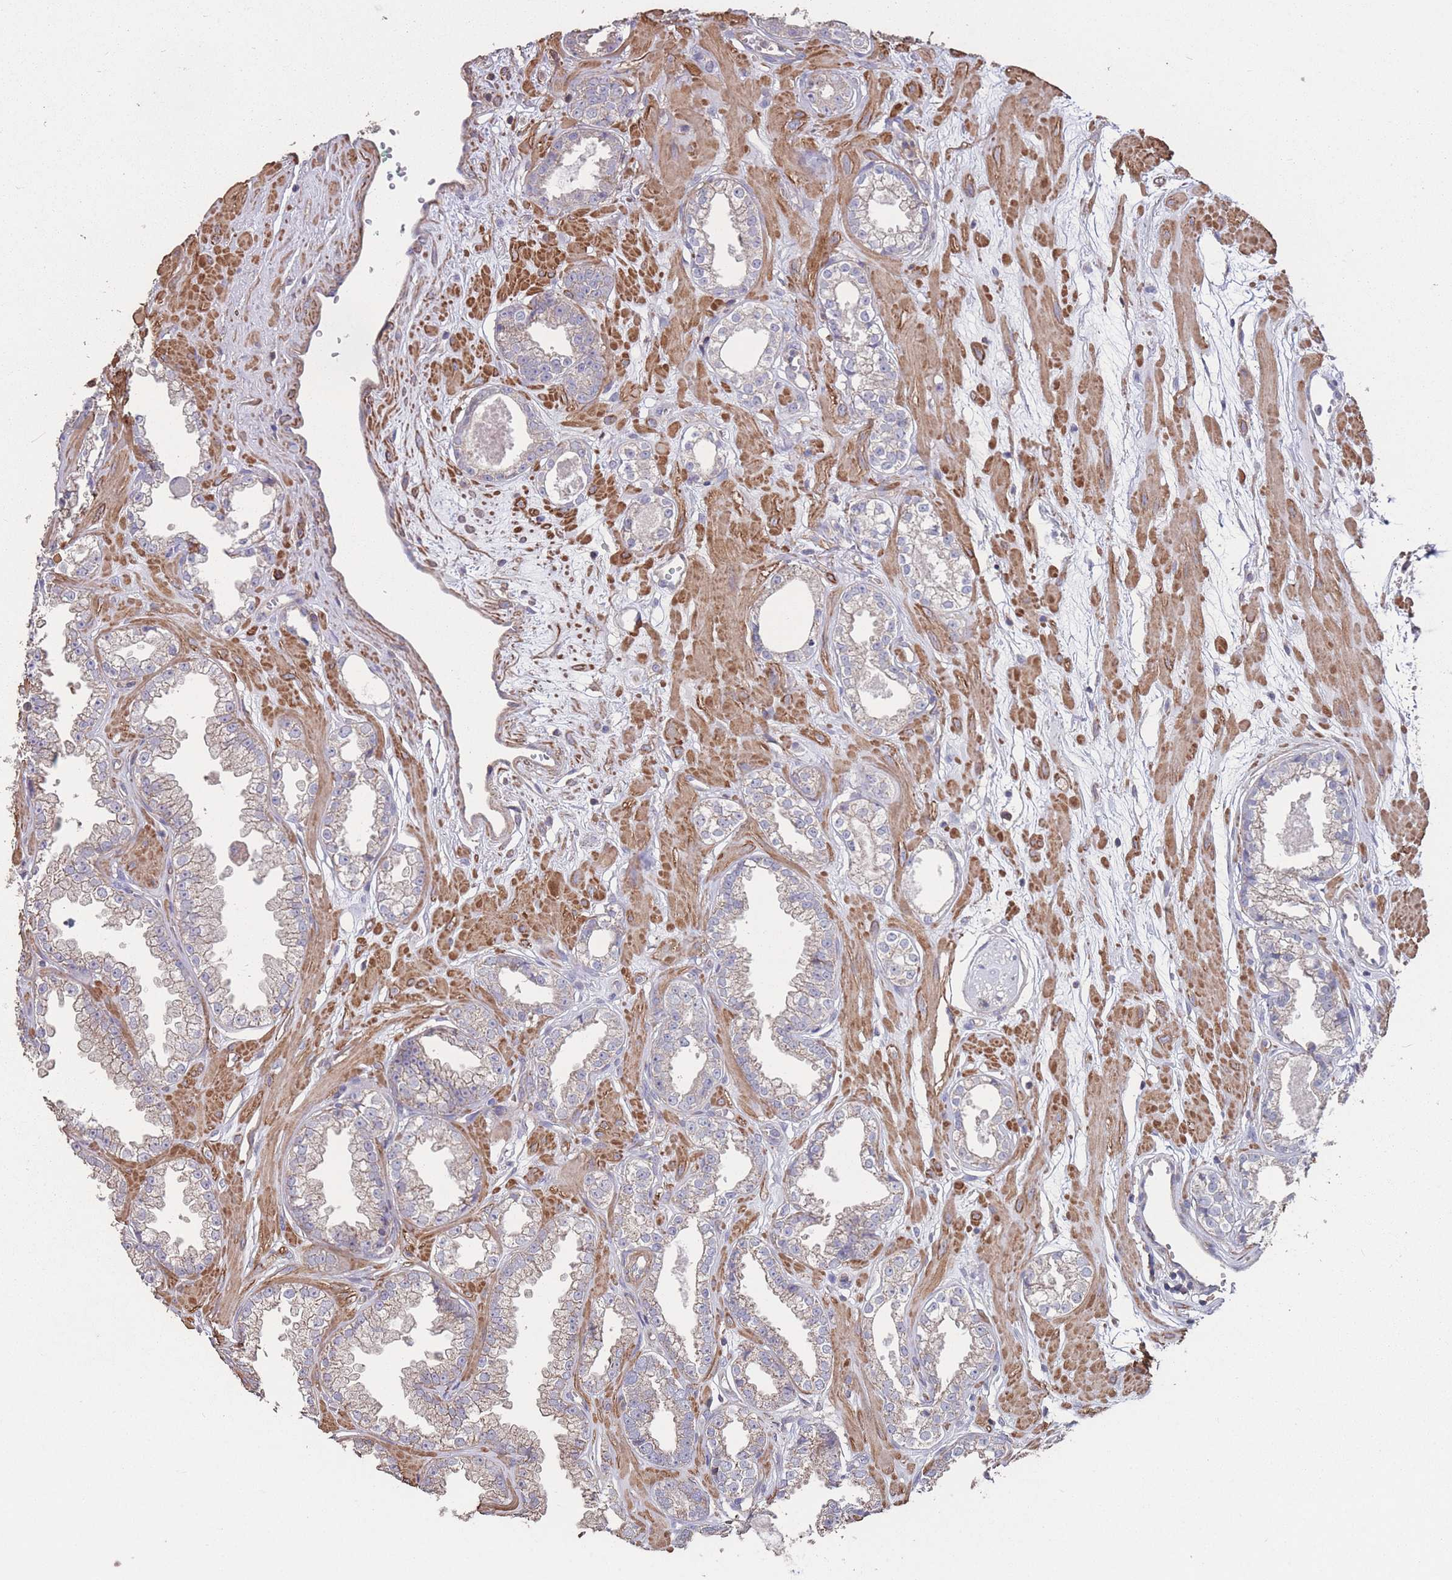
{"staining": {"intensity": "weak", "quantity": "<25%", "location": "cytoplasmic/membranous"}, "tissue": "prostate cancer", "cell_type": "Tumor cells", "image_type": "cancer", "snomed": [{"axis": "morphology", "description": "Adenocarcinoma, Low grade"}, {"axis": "topography", "description": "Prostate"}], "caption": "DAB (3,3'-diaminobenzidine) immunohistochemical staining of prostate low-grade adenocarcinoma reveals no significant positivity in tumor cells. (Brightfield microscopy of DAB immunohistochemistry (IHC) at high magnification).", "gene": "NUDT21", "patient": {"sex": "male", "age": 60}}